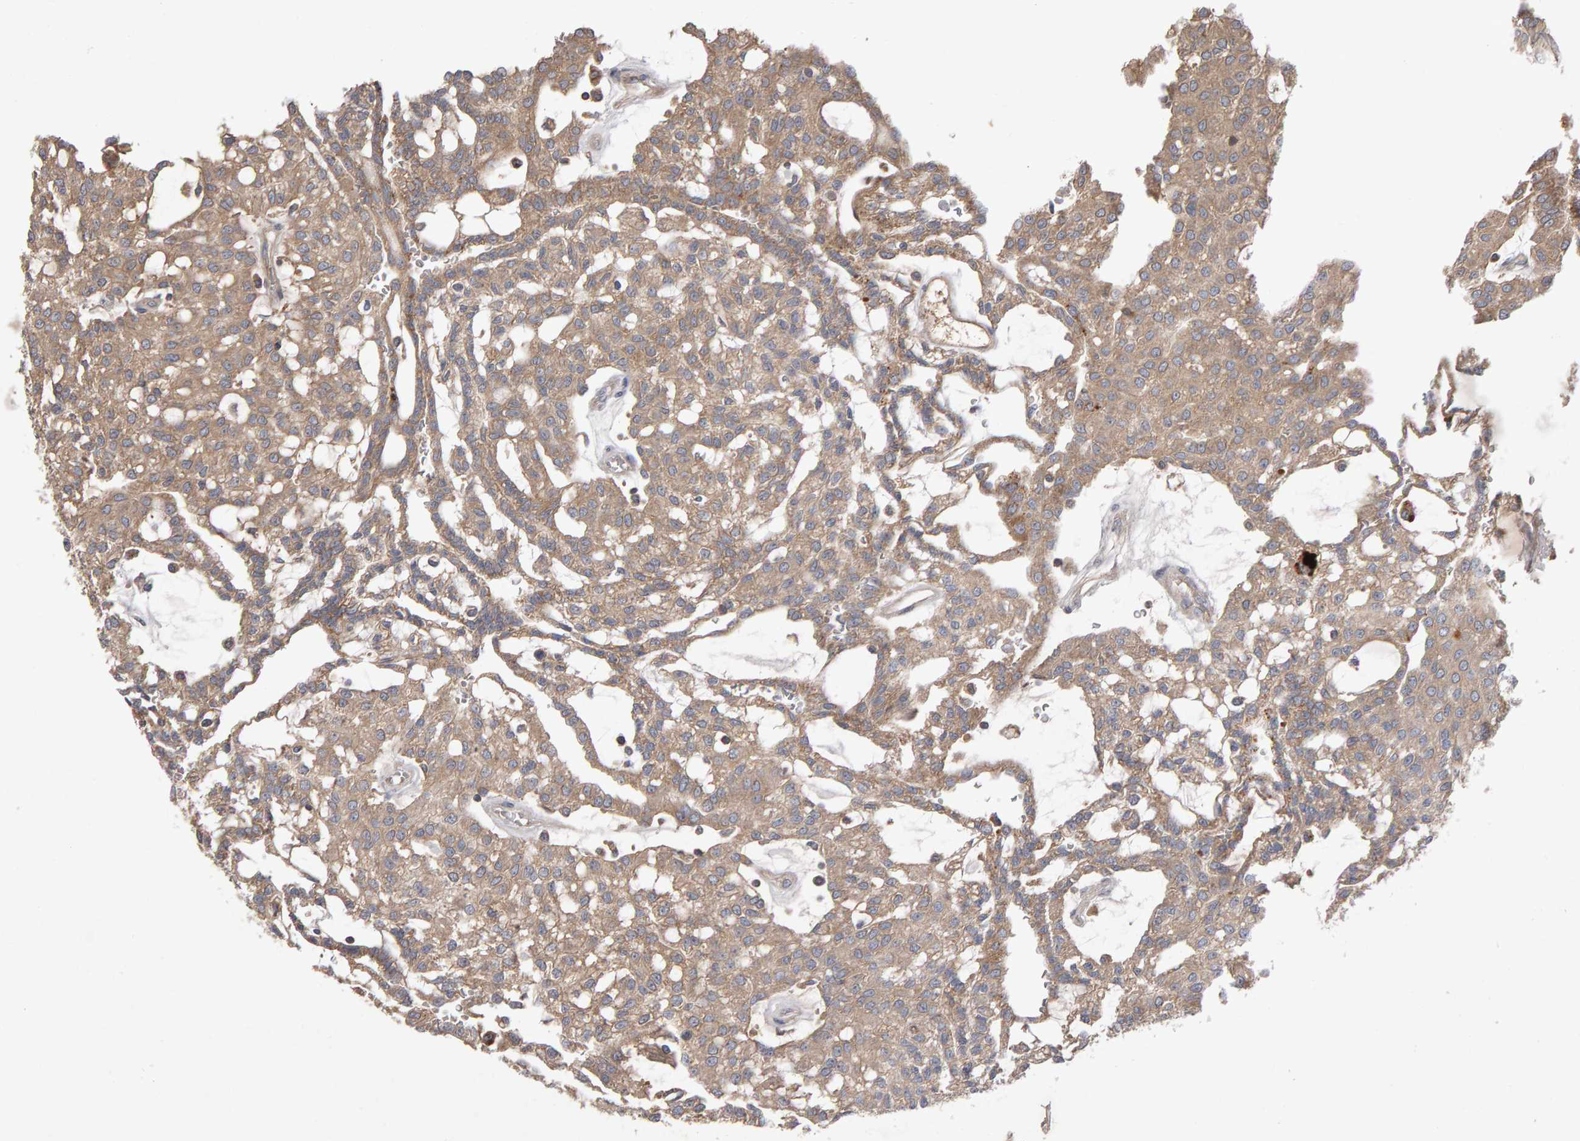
{"staining": {"intensity": "weak", "quantity": ">75%", "location": "cytoplasmic/membranous"}, "tissue": "renal cancer", "cell_type": "Tumor cells", "image_type": "cancer", "snomed": [{"axis": "morphology", "description": "Adenocarcinoma, NOS"}, {"axis": "topography", "description": "Kidney"}], "caption": "Protein expression analysis of adenocarcinoma (renal) displays weak cytoplasmic/membranous expression in approximately >75% of tumor cells. The protein is stained brown, and the nuclei are stained in blue (DAB (3,3'-diaminobenzidine) IHC with brightfield microscopy, high magnification).", "gene": "PGS1", "patient": {"sex": "male", "age": 63}}